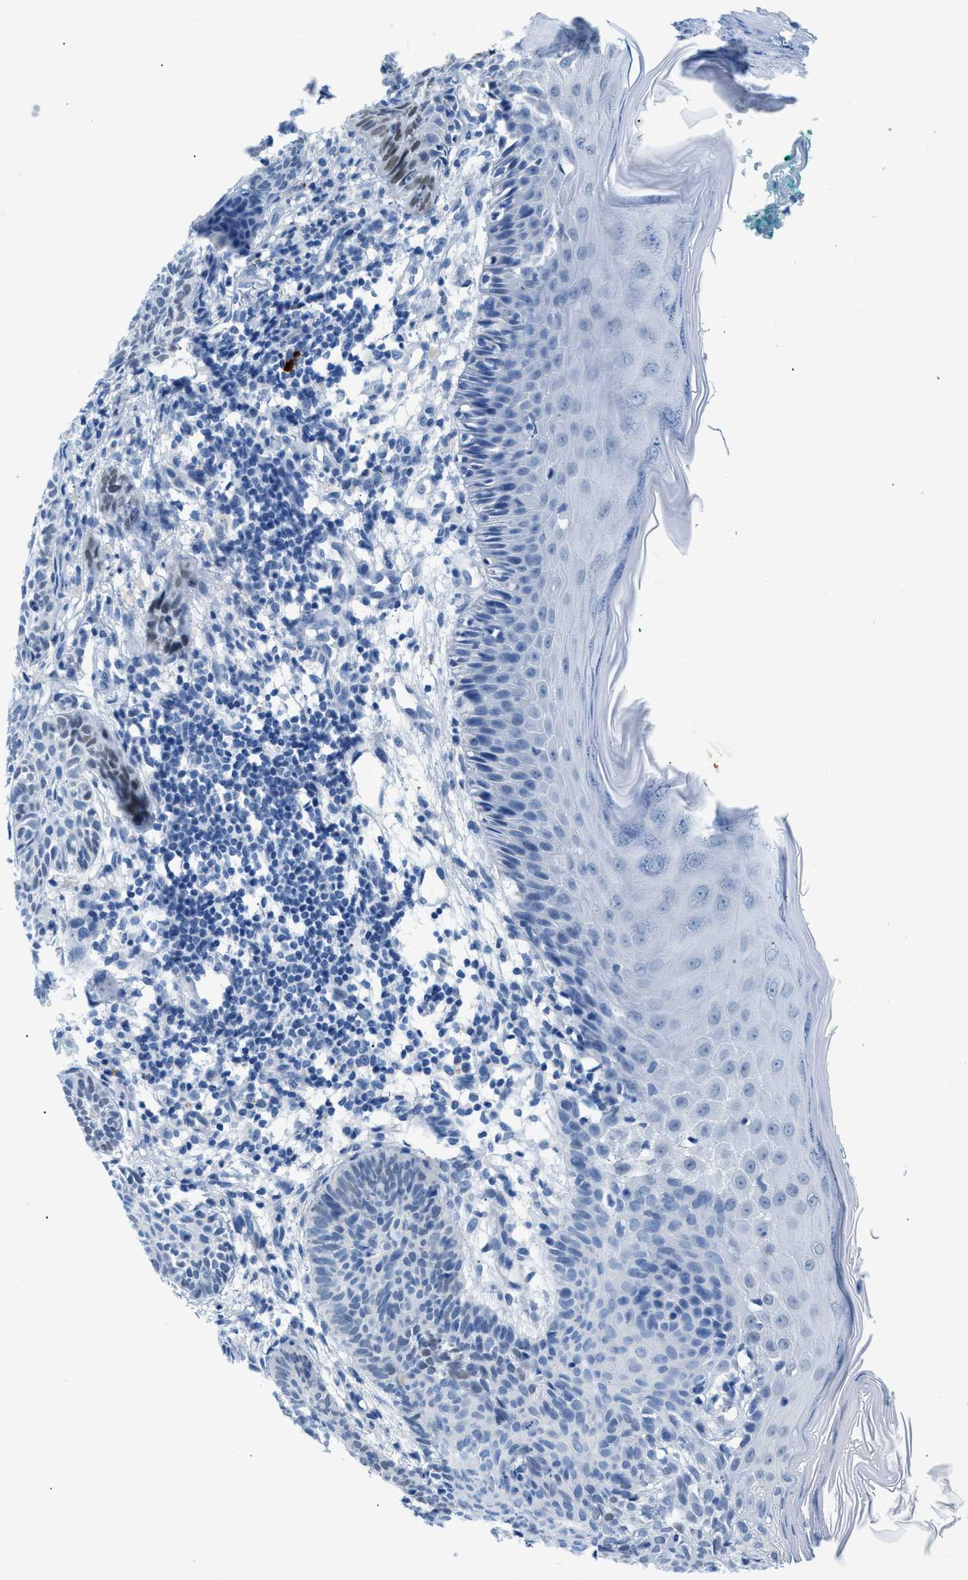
{"staining": {"intensity": "weak", "quantity": "<25%", "location": "nuclear"}, "tissue": "skin cancer", "cell_type": "Tumor cells", "image_type": "cancer", "snomed": [{"axis": "morphology", "description": "Basal cell carcinoma"}, {"axis": "topography", "description": "Skin"}], "caption": "This is an IHC photomicrograph of basal cell carcinoma (skin). There is no positivity in tumor cells.", "gene": "FDCSP", "patient": {"sex": "male", "age": 60}}